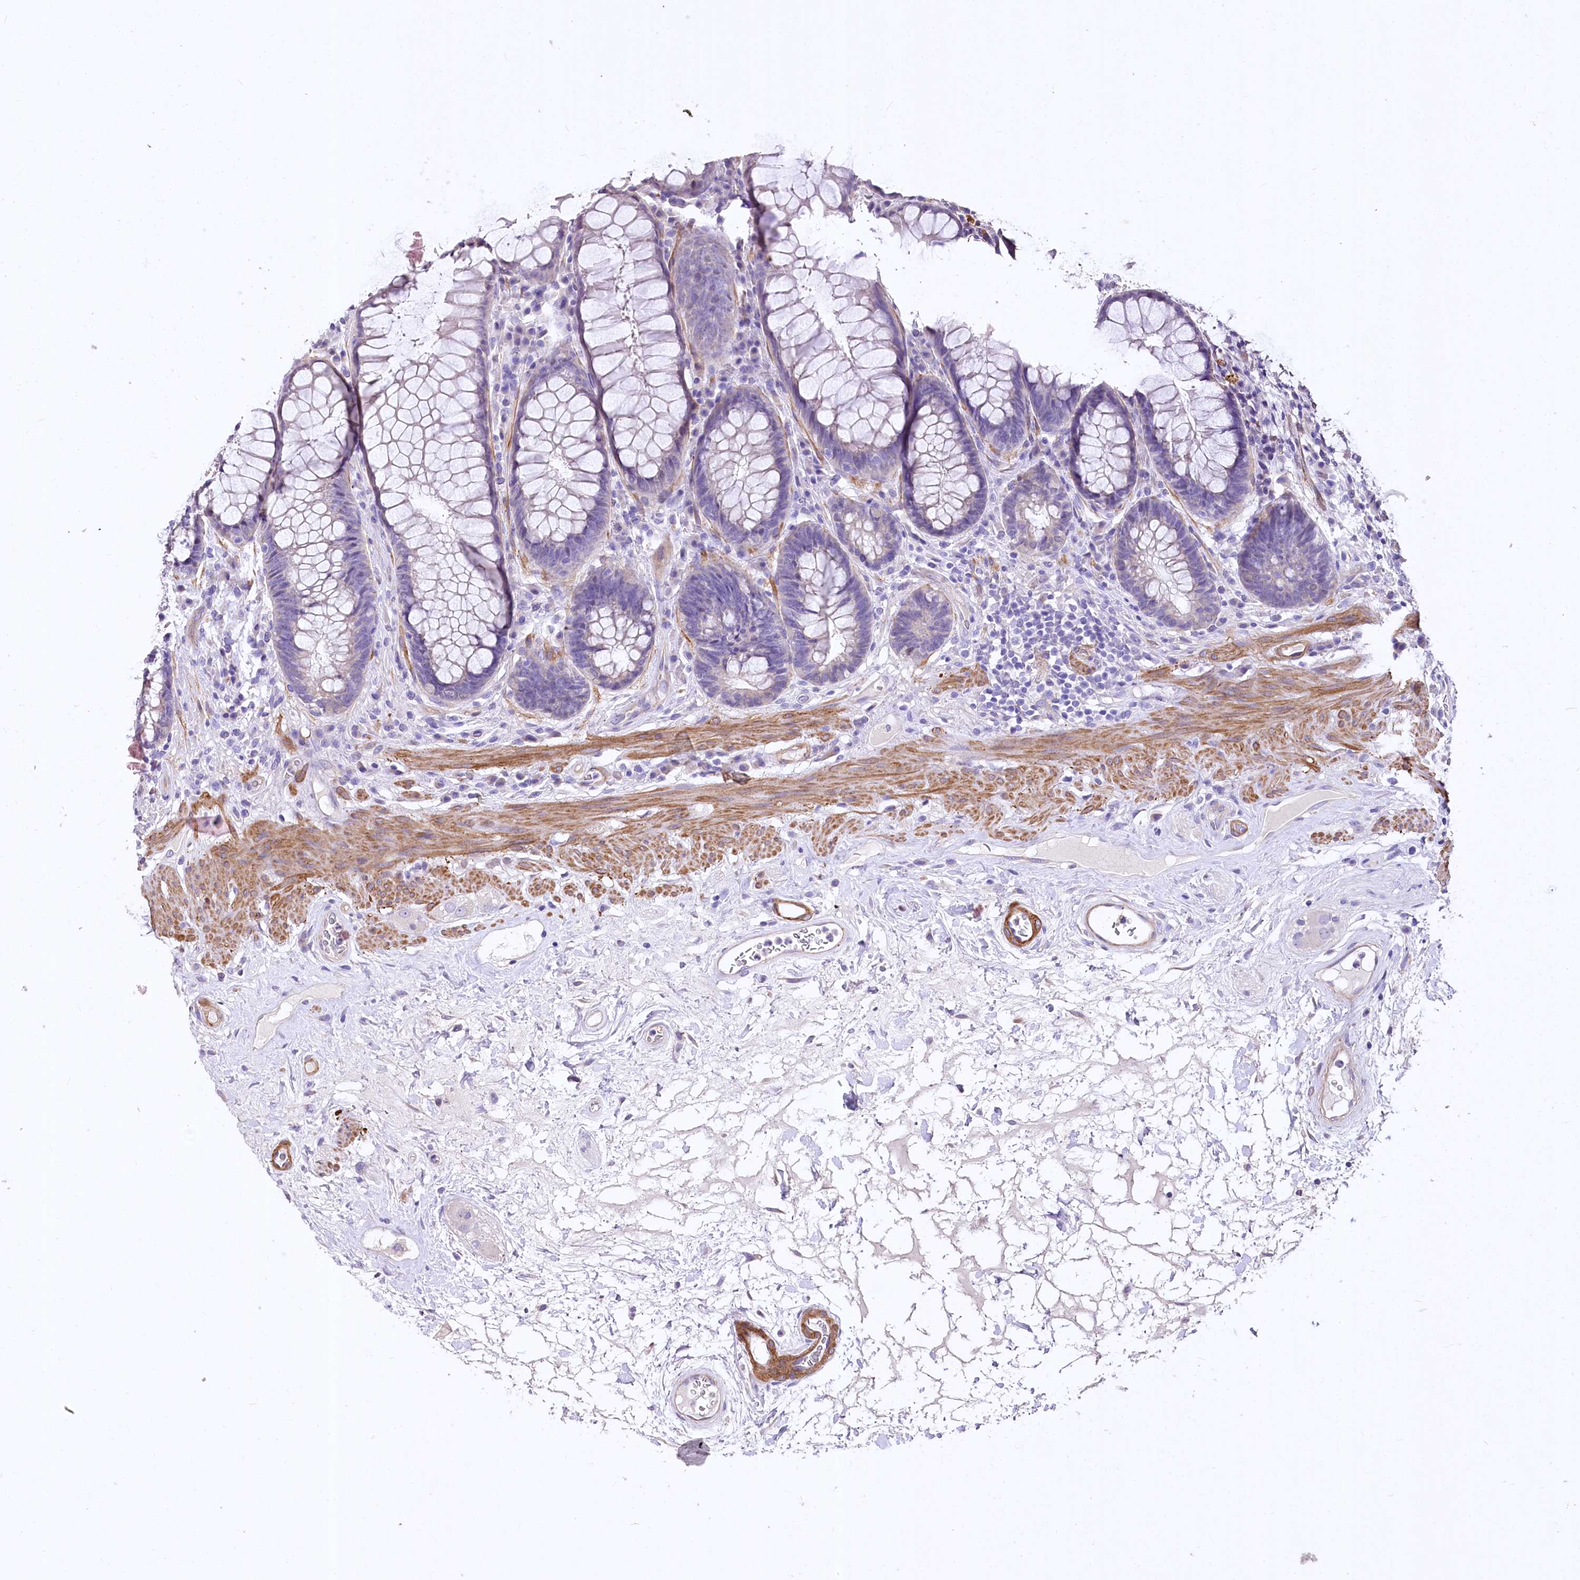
{"staining": {"intensity": "negative", "quantity": "none", "location": "none"}, "tissue": "rectum", "cell_type": "Glandular cells", "image_type": "normal", "snomed": [{"axis": "morphology", "description": "Normal tissue, NOS"}, {"axis": "topography", "description": "Rectum"}], "caption": "This is an immunohistochemistry (IHC) photomicrograph of benign rectum. There is no positivity in glandular cells.", "gene": "RDH16", "patient": {"sex": "male", "age": 64}}